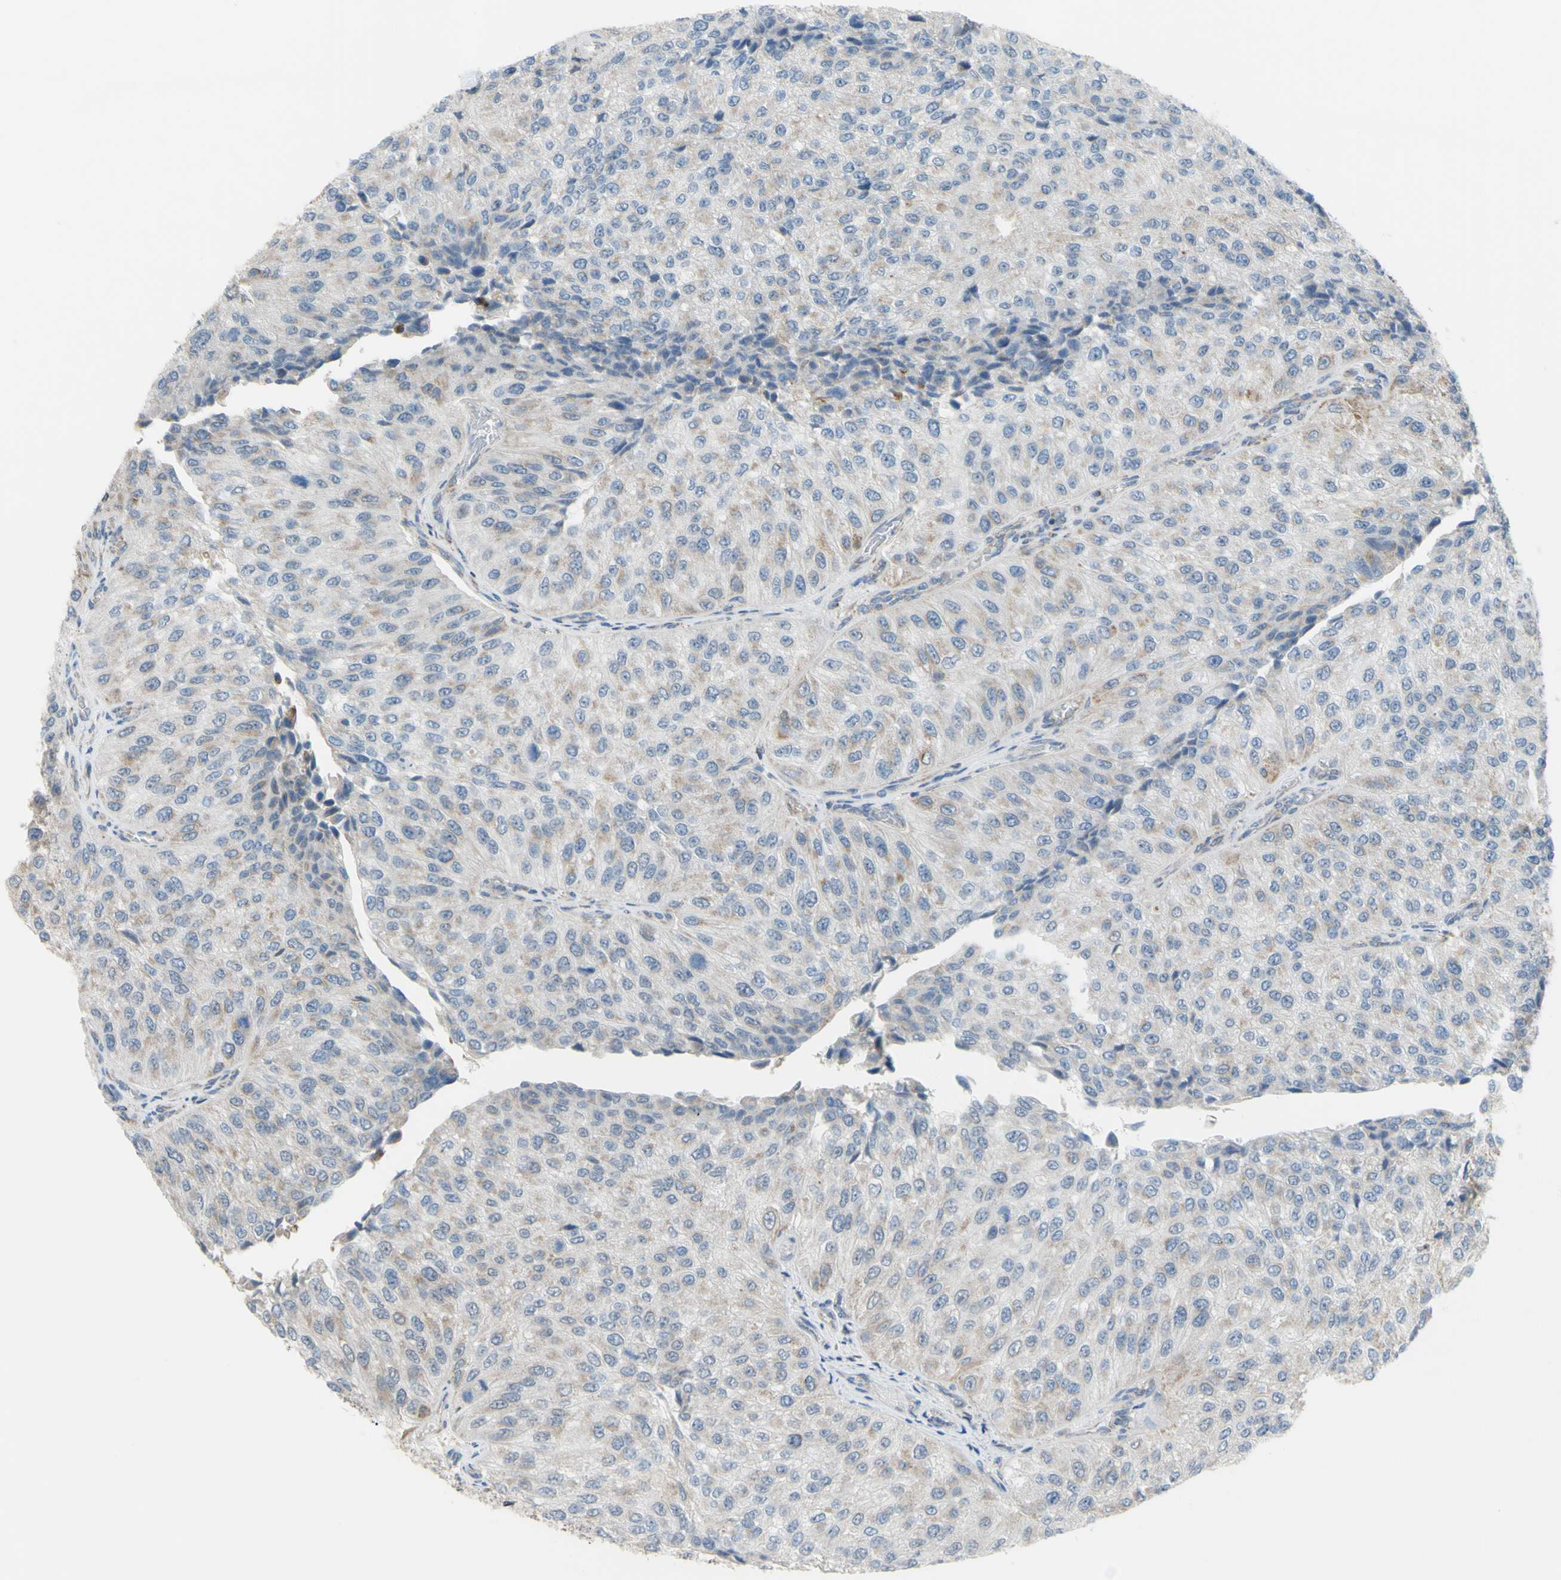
{"staining": {"intensity": "weak", "quantity": "<25%", "location": "cytoplasmic/membranous"}, "tissue": "urothelial cancer", "cell_type": "Tumor cells", "image_type": "cancer", "snomed": [{"axis": "morphology", "description": "Urothelial carcinoma, High grade"}, {"axis": "topography", "description": "Kidney"}, {"axis": "topography", "description": "Urinary bladder"}], "caption": "Urothelial carcinoma (high-grade) was stained to show a protein in brown. There is no significant positivity in tumor cells.", "gene": "GLT8D1", "patient": {"sex": "male", "age": 77}}